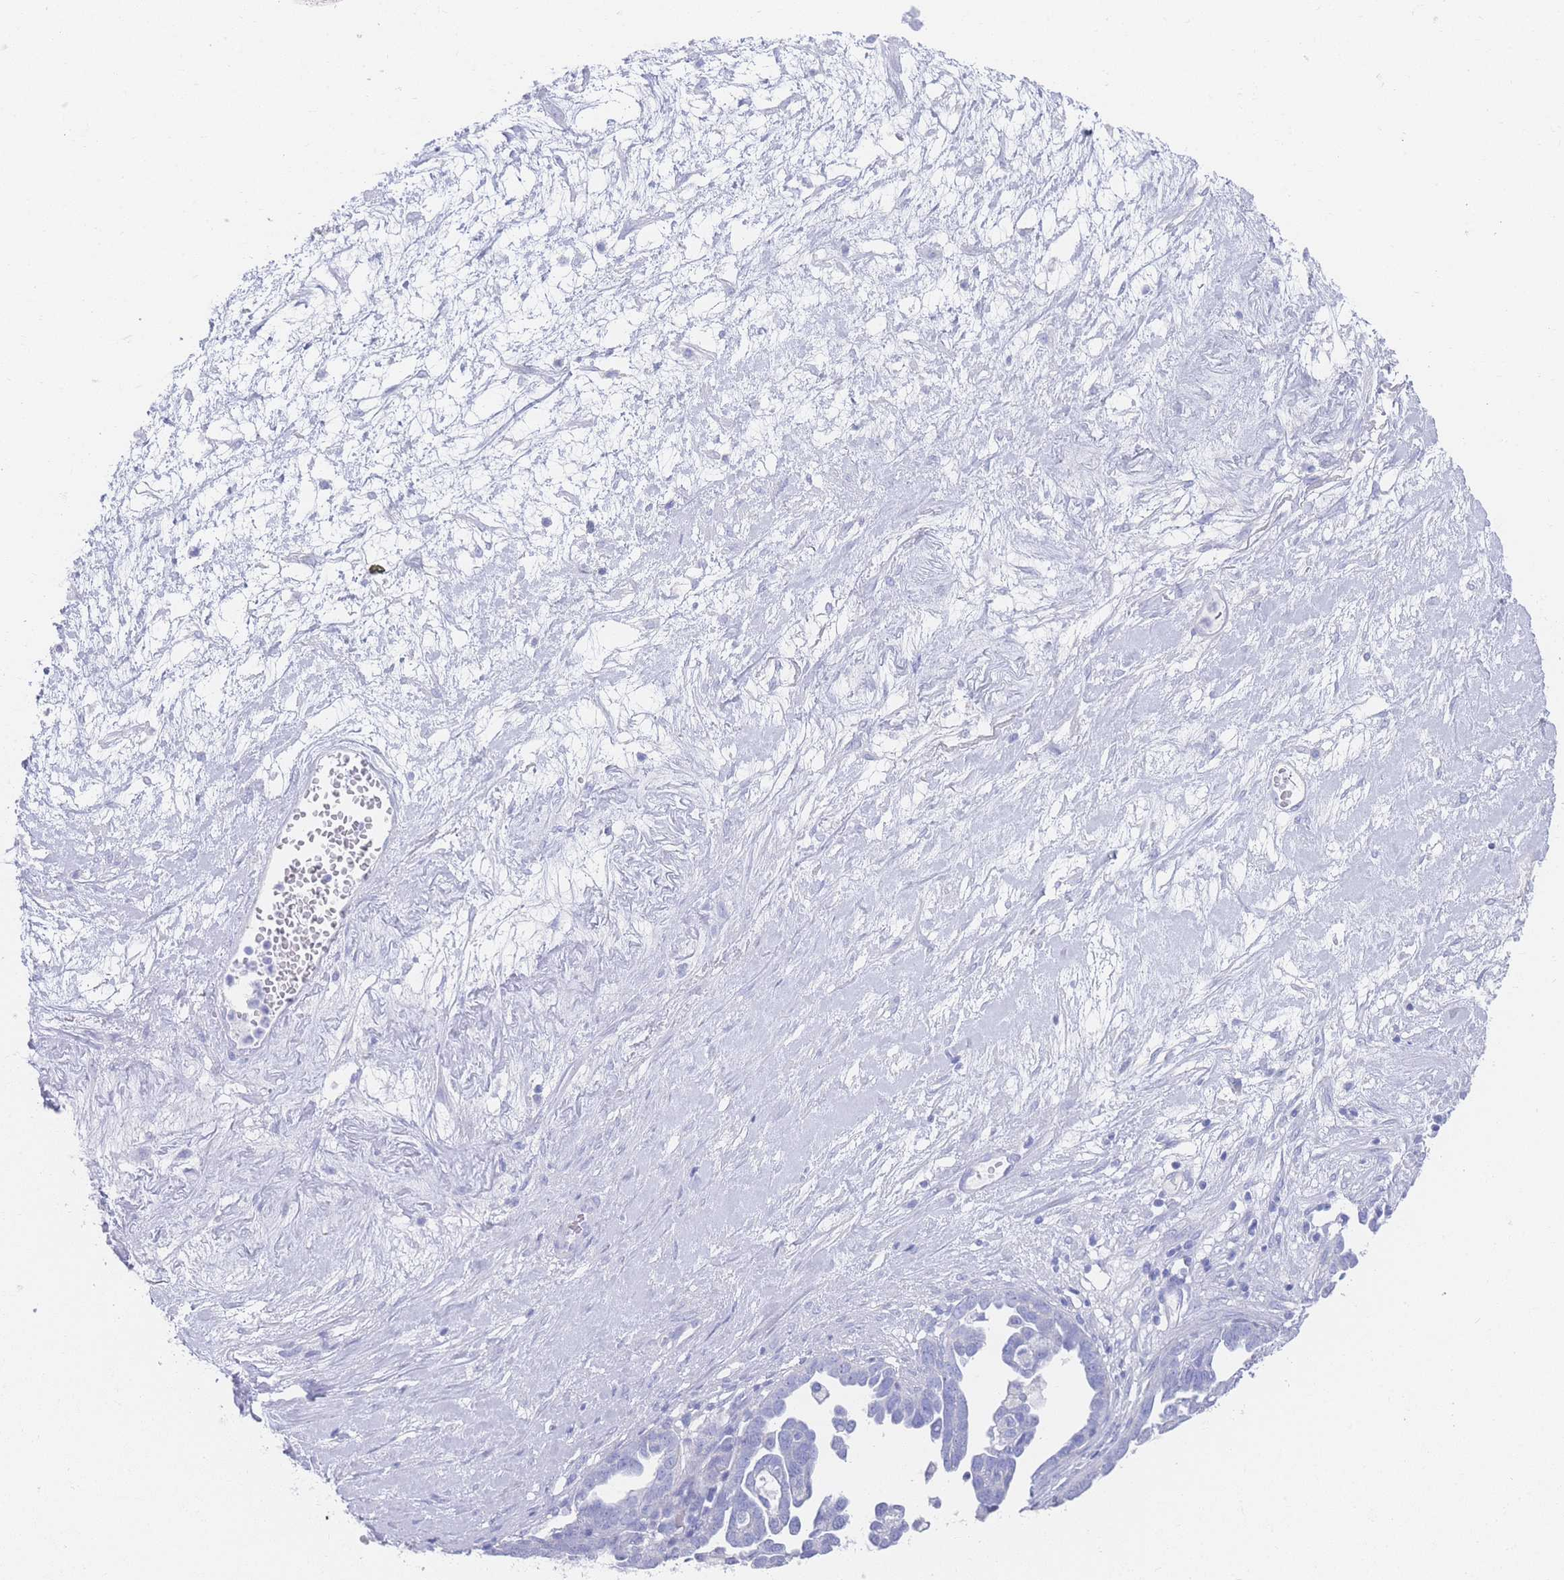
{"staining": {"intensity": "negative", "quantity": "none", "location": "none"}, "tissue": "ovarian cancer", "cell_type": "Tumor cells", "image_type": "cancer", "snomed": [{"axis": "morphology", "description": "Cystadenocarcinoma, serous, NOS"}, {"axis": "topography", "description": "Ovary"}], "caption": "There is no significant staining in tumor cells of ovarian serous cystadenocarcinoma.", "gene": "LRRC37A", "patient": {"sex": "female", "age": 54}}